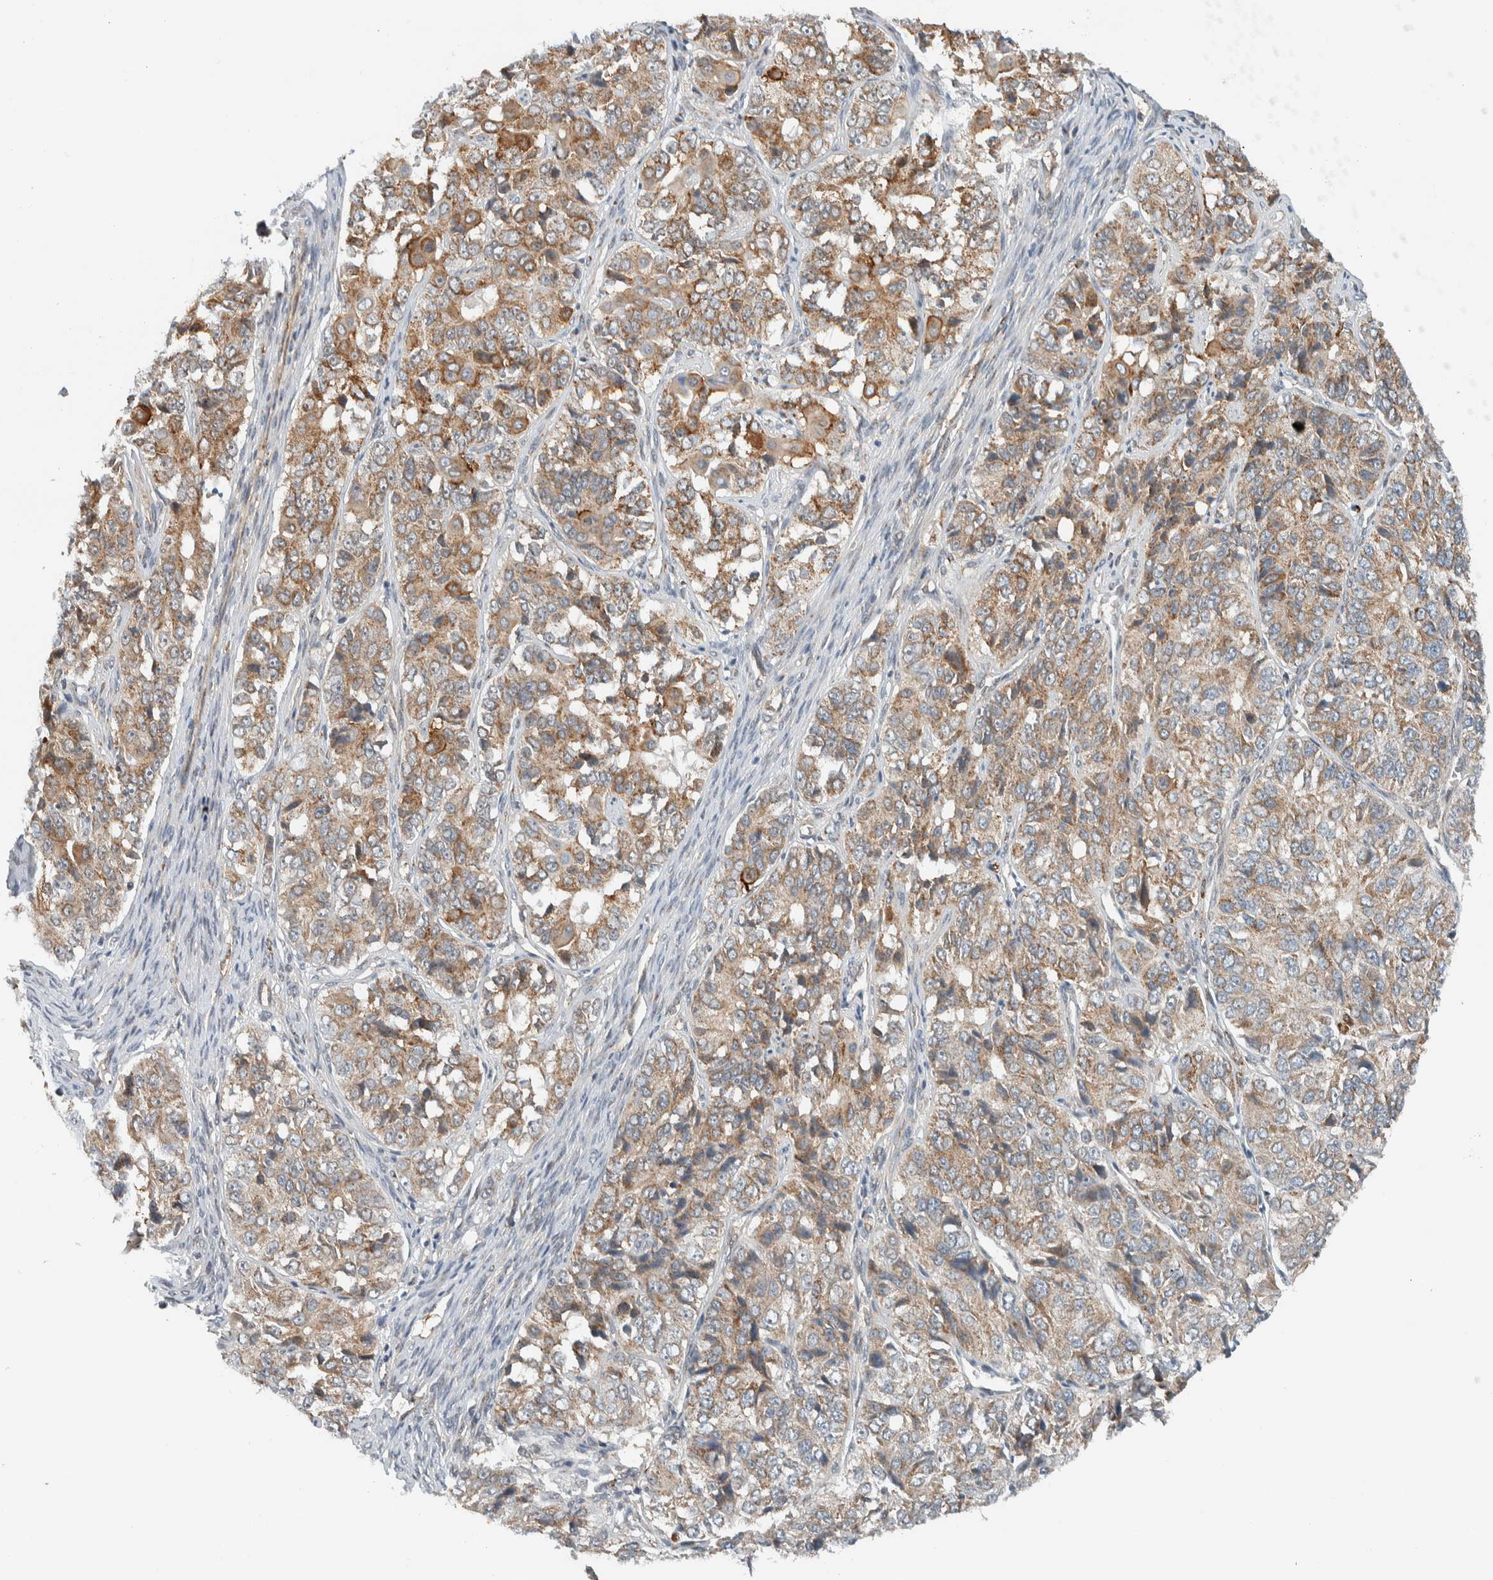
{"staining": {"intensity": "moderate", "quantity": ">75%", "location": "cytoplasmic/membranous"}, "tissue": "ovarian cancer", "cell_type": "Tumor cells", "image_type": "cancer", "snomed": [{"axis": "morphology", "description": "Carcinoma, endometroid"}, {"axis": "topography", "description": "Ovary"}], "caption": "The immunohistochemical stain shows moderate cytoplasmic/membranous staining in tumor cells of ovarian cancer tissue.", "gene": "RERE", "patient": {"sex": "female", "age": 51}}